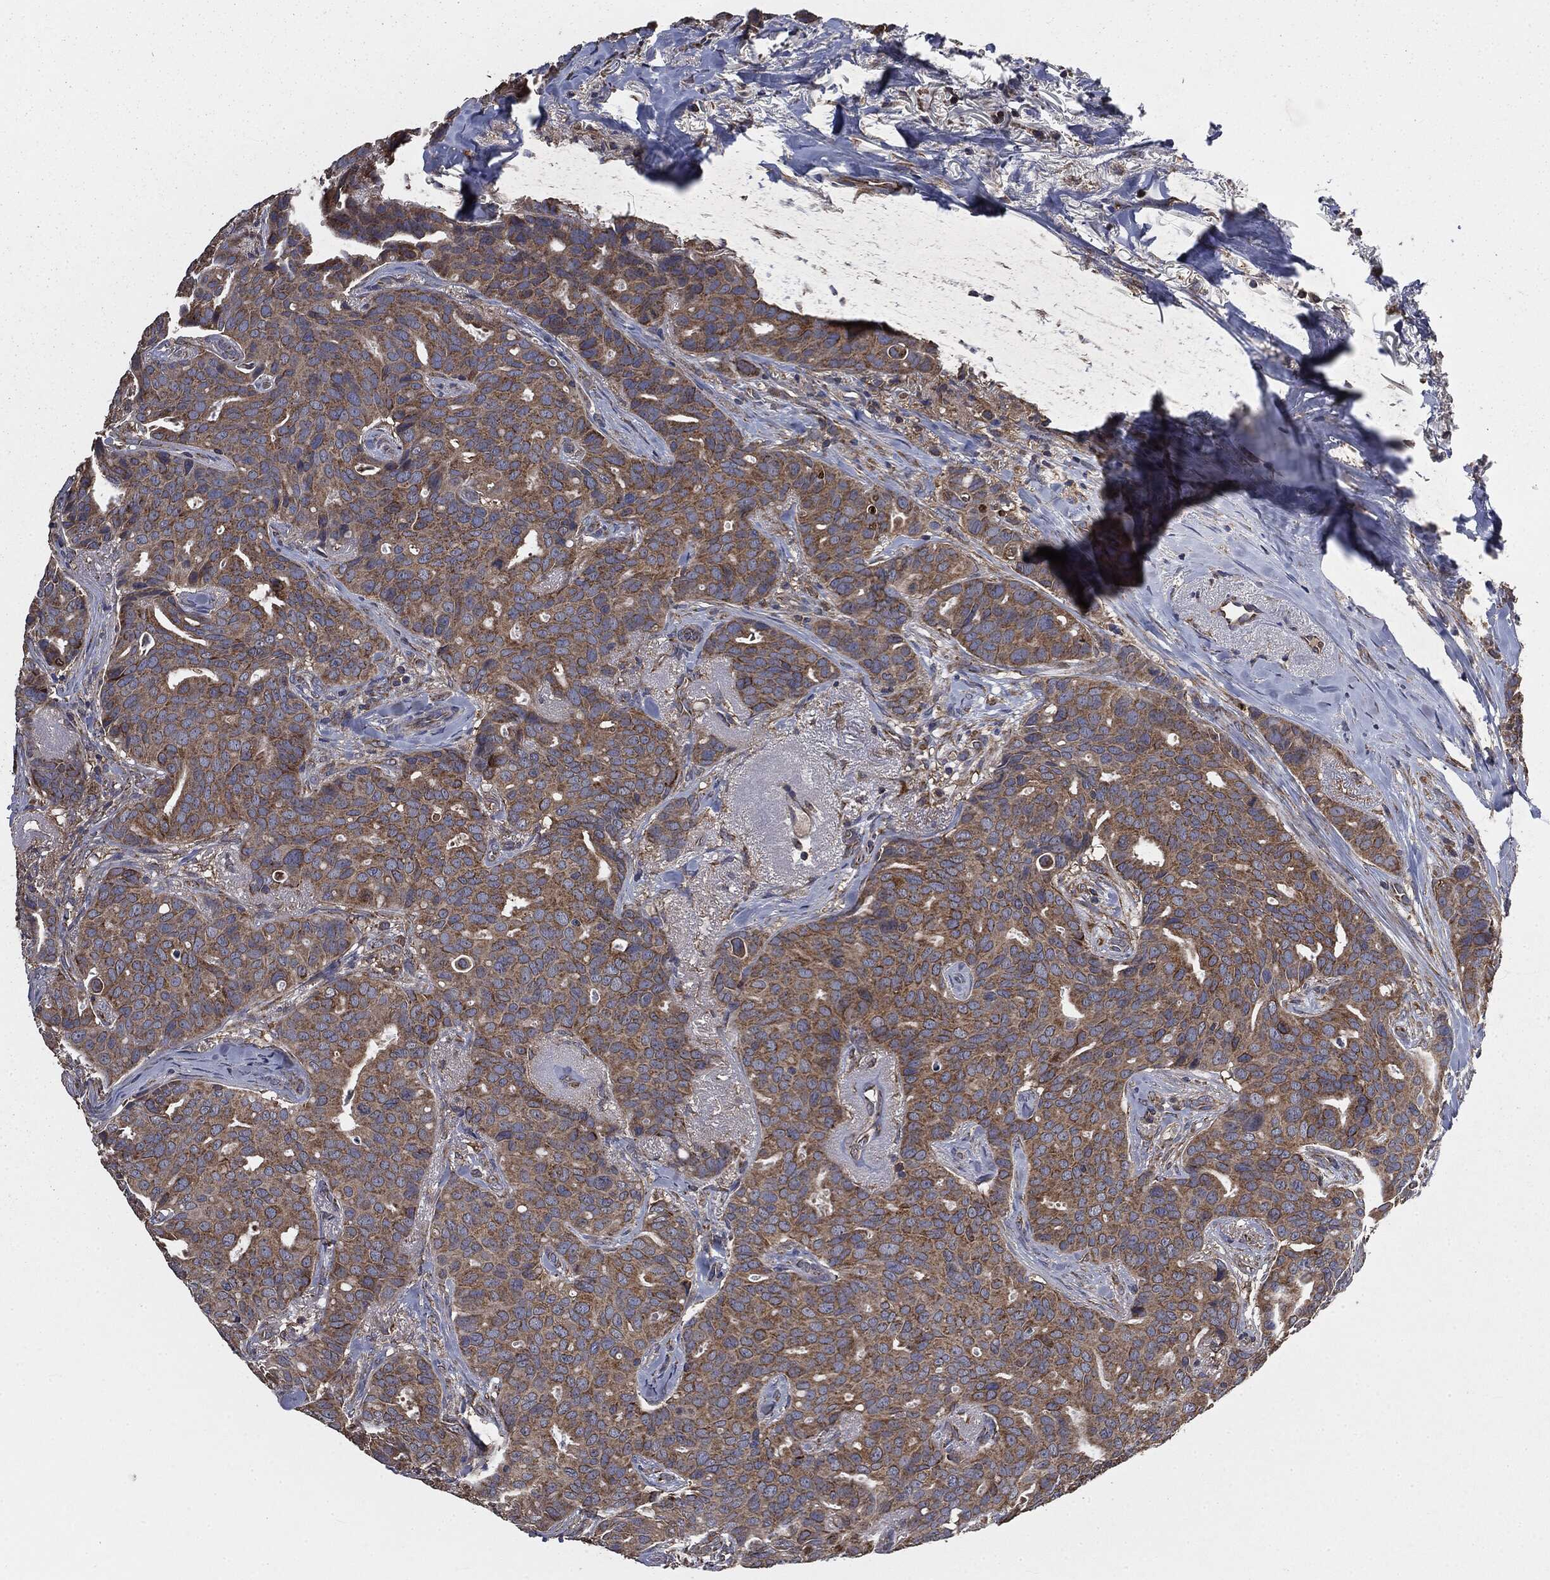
{"staining": {"intensity": "moderate", "quantity": ">75%", "location": "cytoplasmic/membranous"}, "tissue": "breast cancer", "cell_type": "Tumor cells", "image_type": "cancer", "snomed": [{"axis": "morphology", "description": "Duct carcinoma"}, {"axis": "topography", "description": "Breast"}], "caption": "Breast cancer stained with IHC reveals moderate cytoplasmic/membranous staining in about >75% of tumor cells. (DAB (3,3'-diaminobenzidine) IHC with brightfield microscopy, high magnification).", "gene": "MAPK6", "patient": {"sex": "female", "age": 54}}